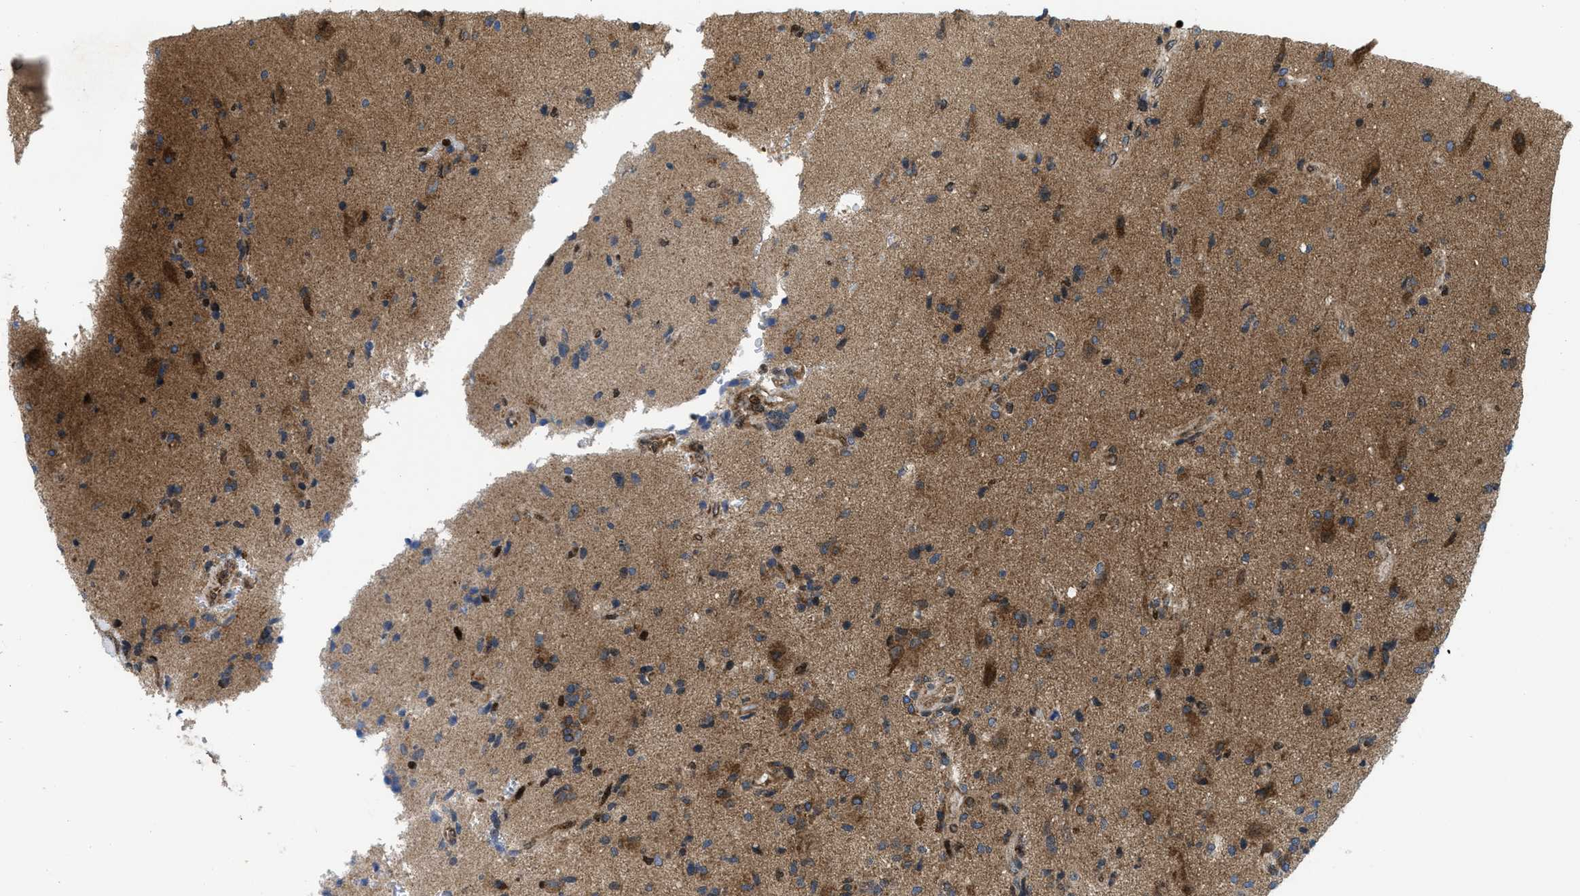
{"staining": {"intensity": "moderate", "quantity": "25%-75%", "location": "cytoplasmic/membranous,nuclear"}, "tissue": "glioma", "cell_type": "Tumor cells", "image_type": "cancer", "snomed": [{"axis": "morphology", "description": "Glioma, malignant, High grade"}, {"axis": "topography", "description": "Brain"}], "caption": "An immunohistochemistry photomicrograph of neoplastic tissue is shown. Protein staining in brown highlights moderate cytoplasmic/membranous and nuclear positivity in glioma within tumor cells.", "gene": "PPP2CB", "patient": {"sex": "male", "age": 72}}